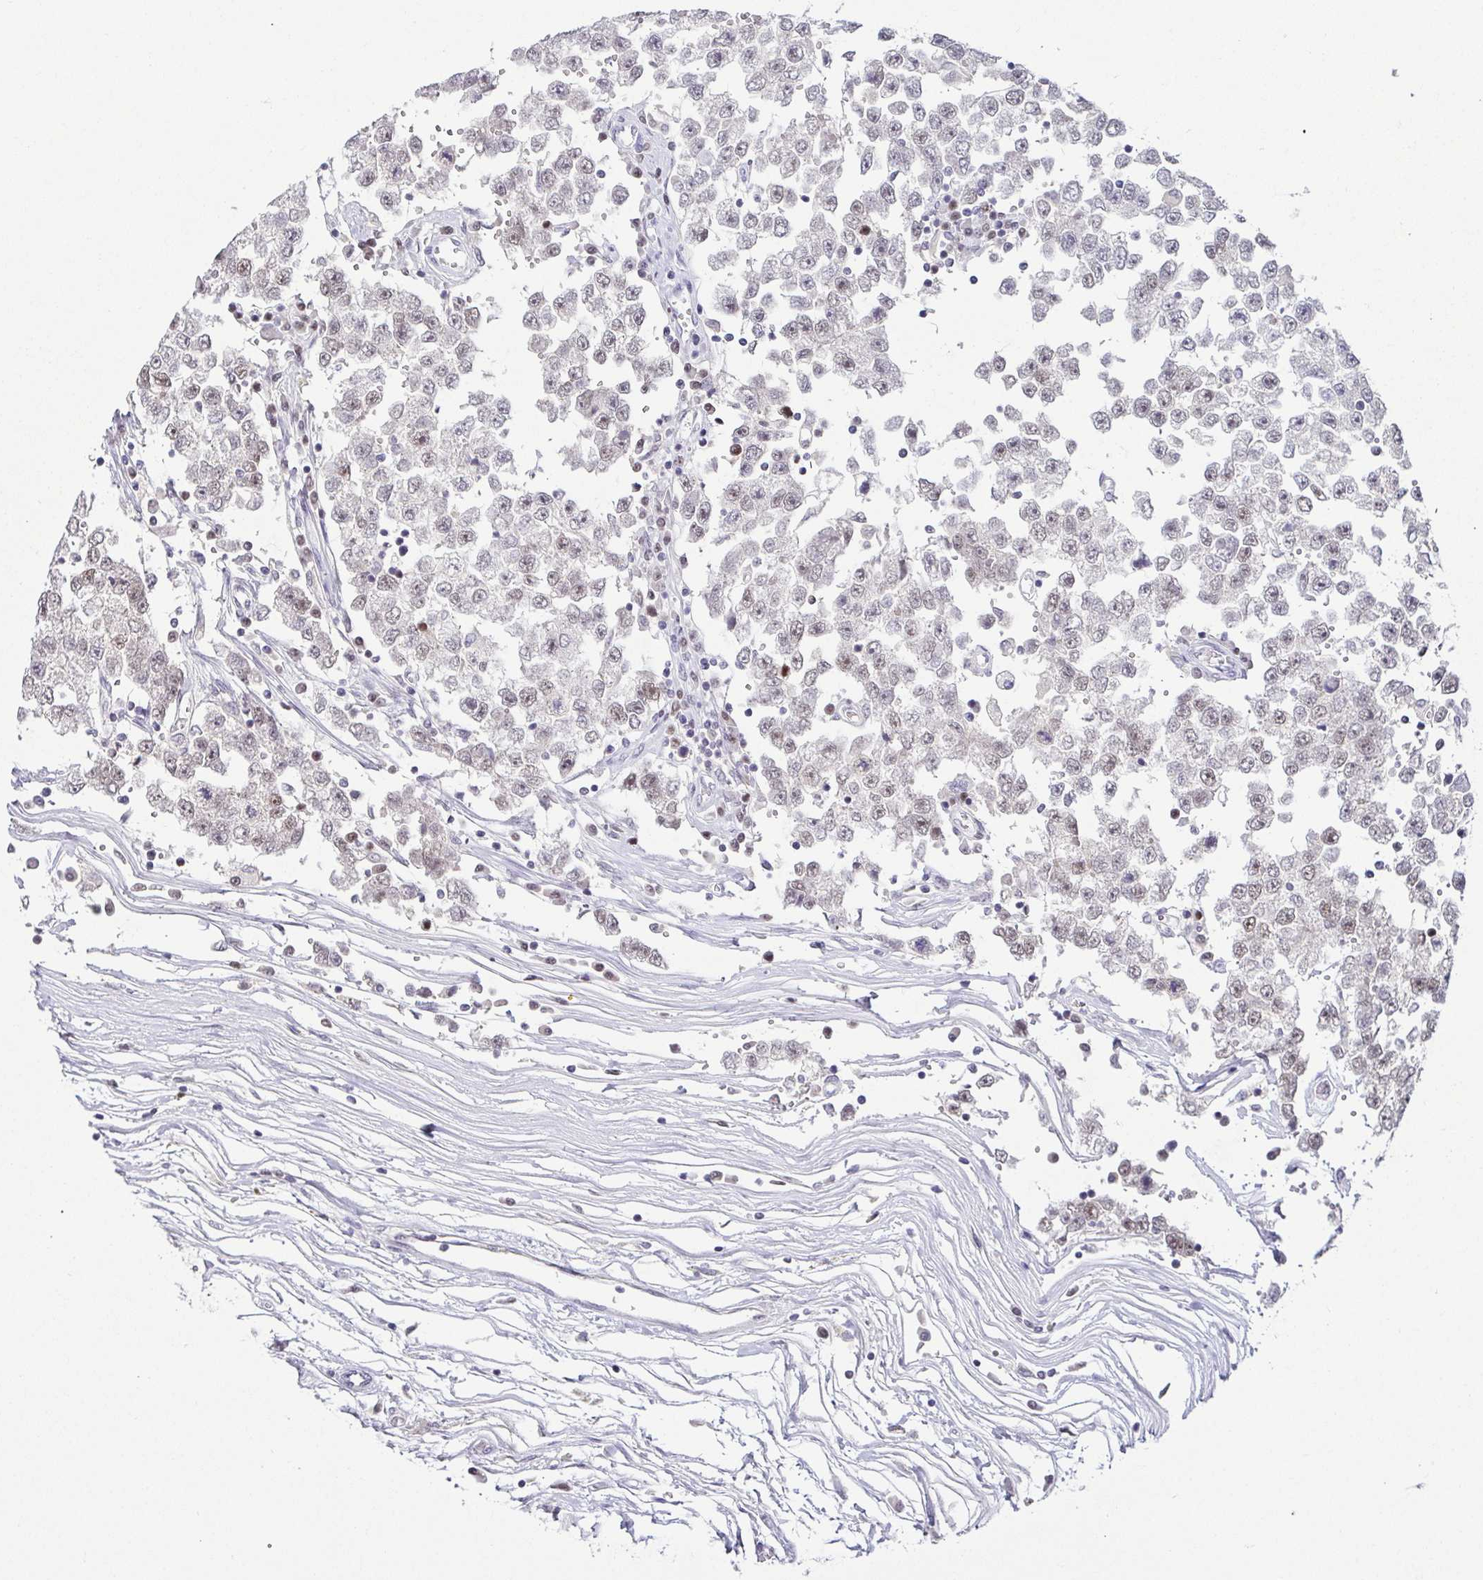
{"staining": {"intensity": "moderate", "quantity": "25%-75%", "location": "nuclear"}, "tissue": "testis cancer", "cell_type": "Tumor cells", "image_type": "cancer", "snomed": [{"axis": "morphology", "description": "Seminoma, NOS"}, {"axis": "topography", "description": "Testis"}], "caption": "Immunohistochemistry (DAB (3,3'-diaminobenzidine)) staining of testis cancer demonstrates moderate nuclear protein positivity in about 25%-75% of tumor cells. The protein of interest is stained brown, and the nuclei are stained in blue (DAB (3,3'-diaminobenzidine) IHC with brightfield microscopy, high magnification).", "gene": "TCF3", "patient": {"sex": "male", "age": 34}}